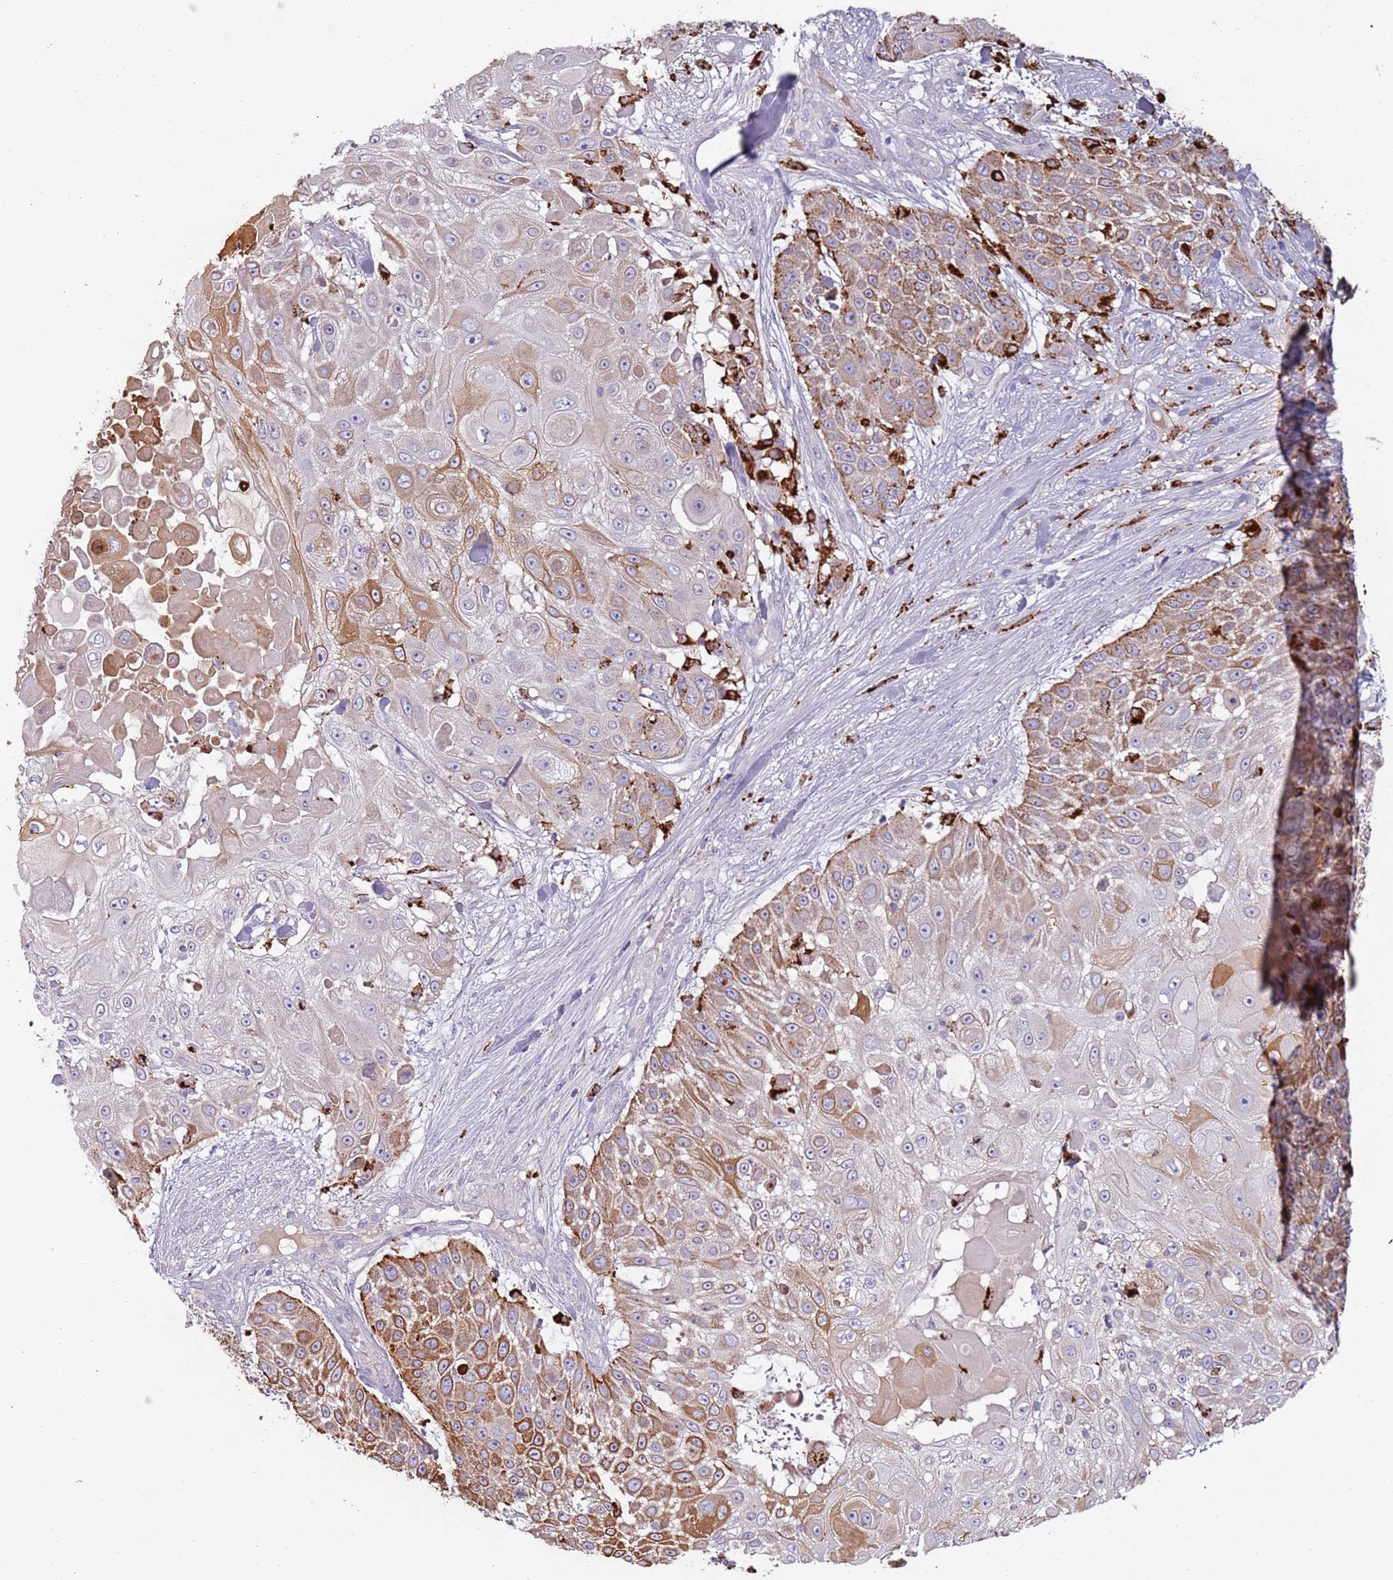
{"staining": {"intensity": "moderate", "quantity": "25%-75%", "location": "cytoplasmic/membranous"}, "tissue": "skin cancer", "cell_type": "Tumor cells", "image_type": "cancer", "snomed": [{"axis": "morphology", "description": "Squamous cell carcinoma, NOS"}, {"axis": "topography", "description": "Skin"}], "caption": "IHC photomicrograph of skin squamous cell carcinoma stained for a protein (brown), which demonstrates medium levels of moderate cytoplasmic/membranous staining in about 25%-75% of tumor cells.", "gene": "NWD2", "patient": {"sex": "female", "age": 86}}